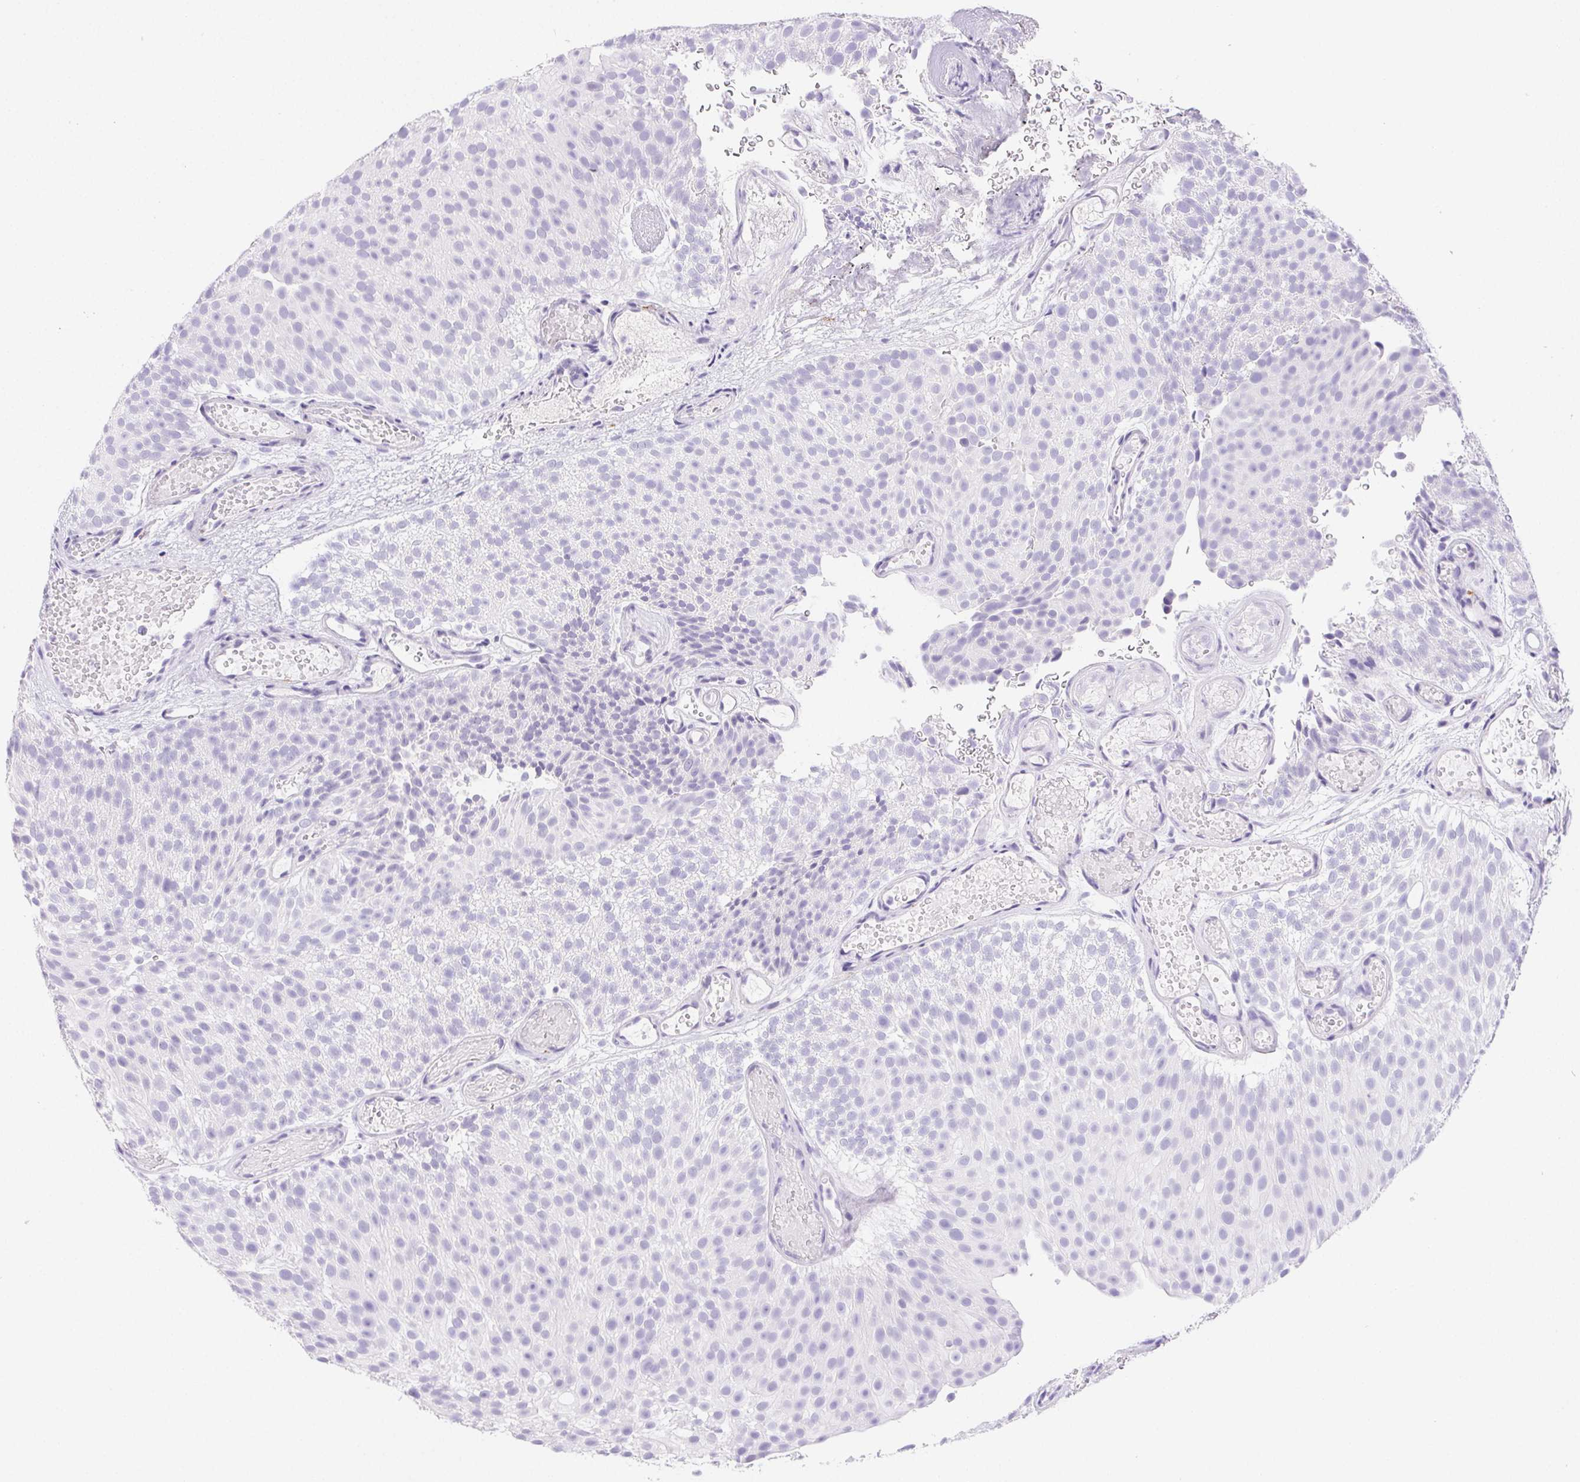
{"staining": {"intensity": "negative", "quantity": "none", "location": "none"}, "tissue": "urothelial cancer", "cell_type": "Tumor cells", "image_type": "cancer", "snomed": [{"axis": "morphology", "description": "Urothelial carcinoma, Low grade"}, {"axis": "topography", "description": "Urinary bladder"}], "caption": "Immunohistochemistry (IHC) of low-grade urothelial carcinoma shows no staining in tumor cells.", "gene": "PNLIP", "patient": {"sex": "male", "age": 78}}